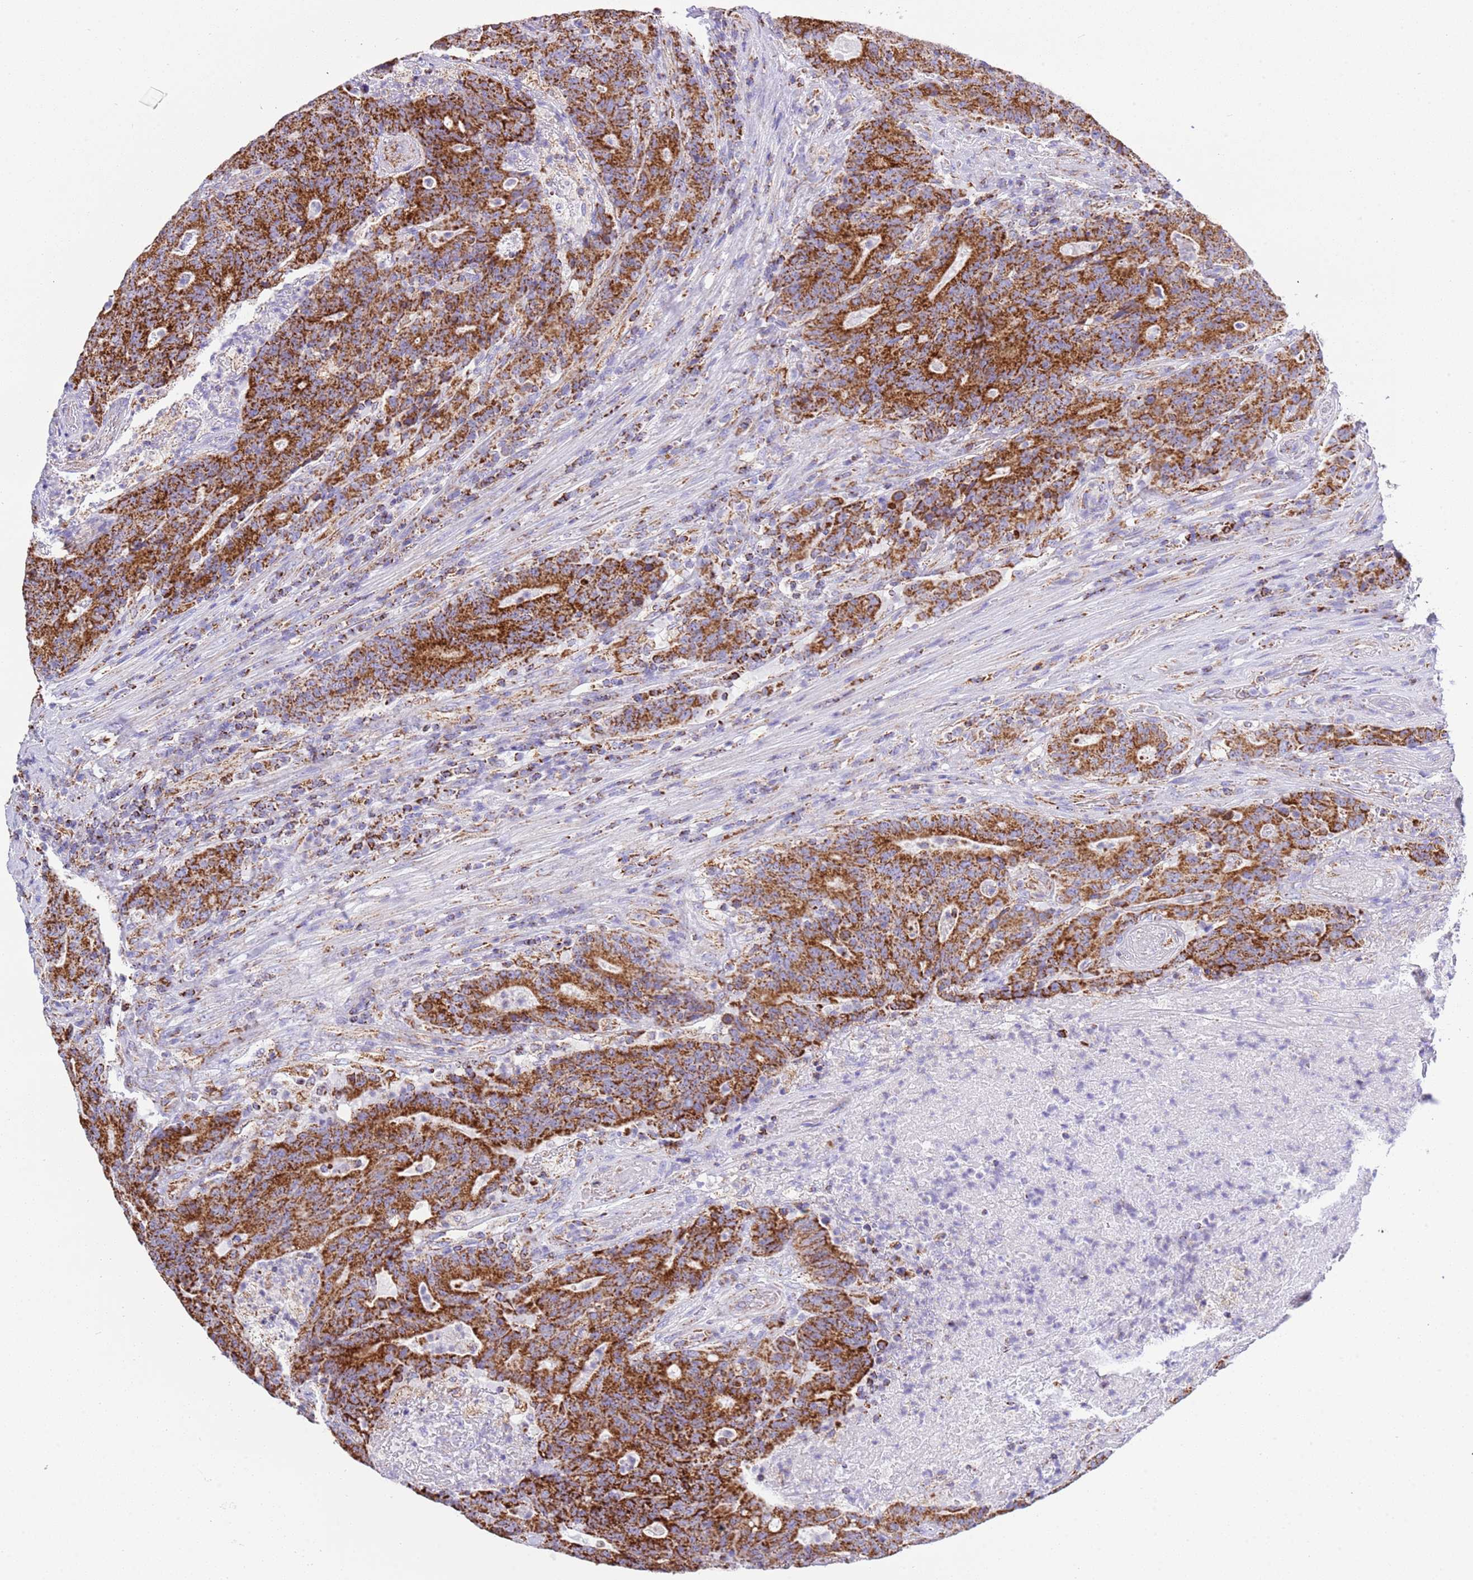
{"staining": {"intensity": "strong", "quantity": ">75%", "location": "cytoplasmic/membranous"}, "tissue": "colorectal cancer", "cell_type": "Tumor cells", "image_type": "cancer", "snomed": [{"axis": "morphology", "description": "Adenocarcinoma, NOS"}, {"axis": "topography", "description": "Colon"}], "caption": "Protein staining of adenocarcinoma (colorectal) tissue reveals strong cytoplasmic/membranous staining in approximately >75% of tumor cells.", "gene": "SUCLG2", "patient": {"sex": "female", "age": 75}}